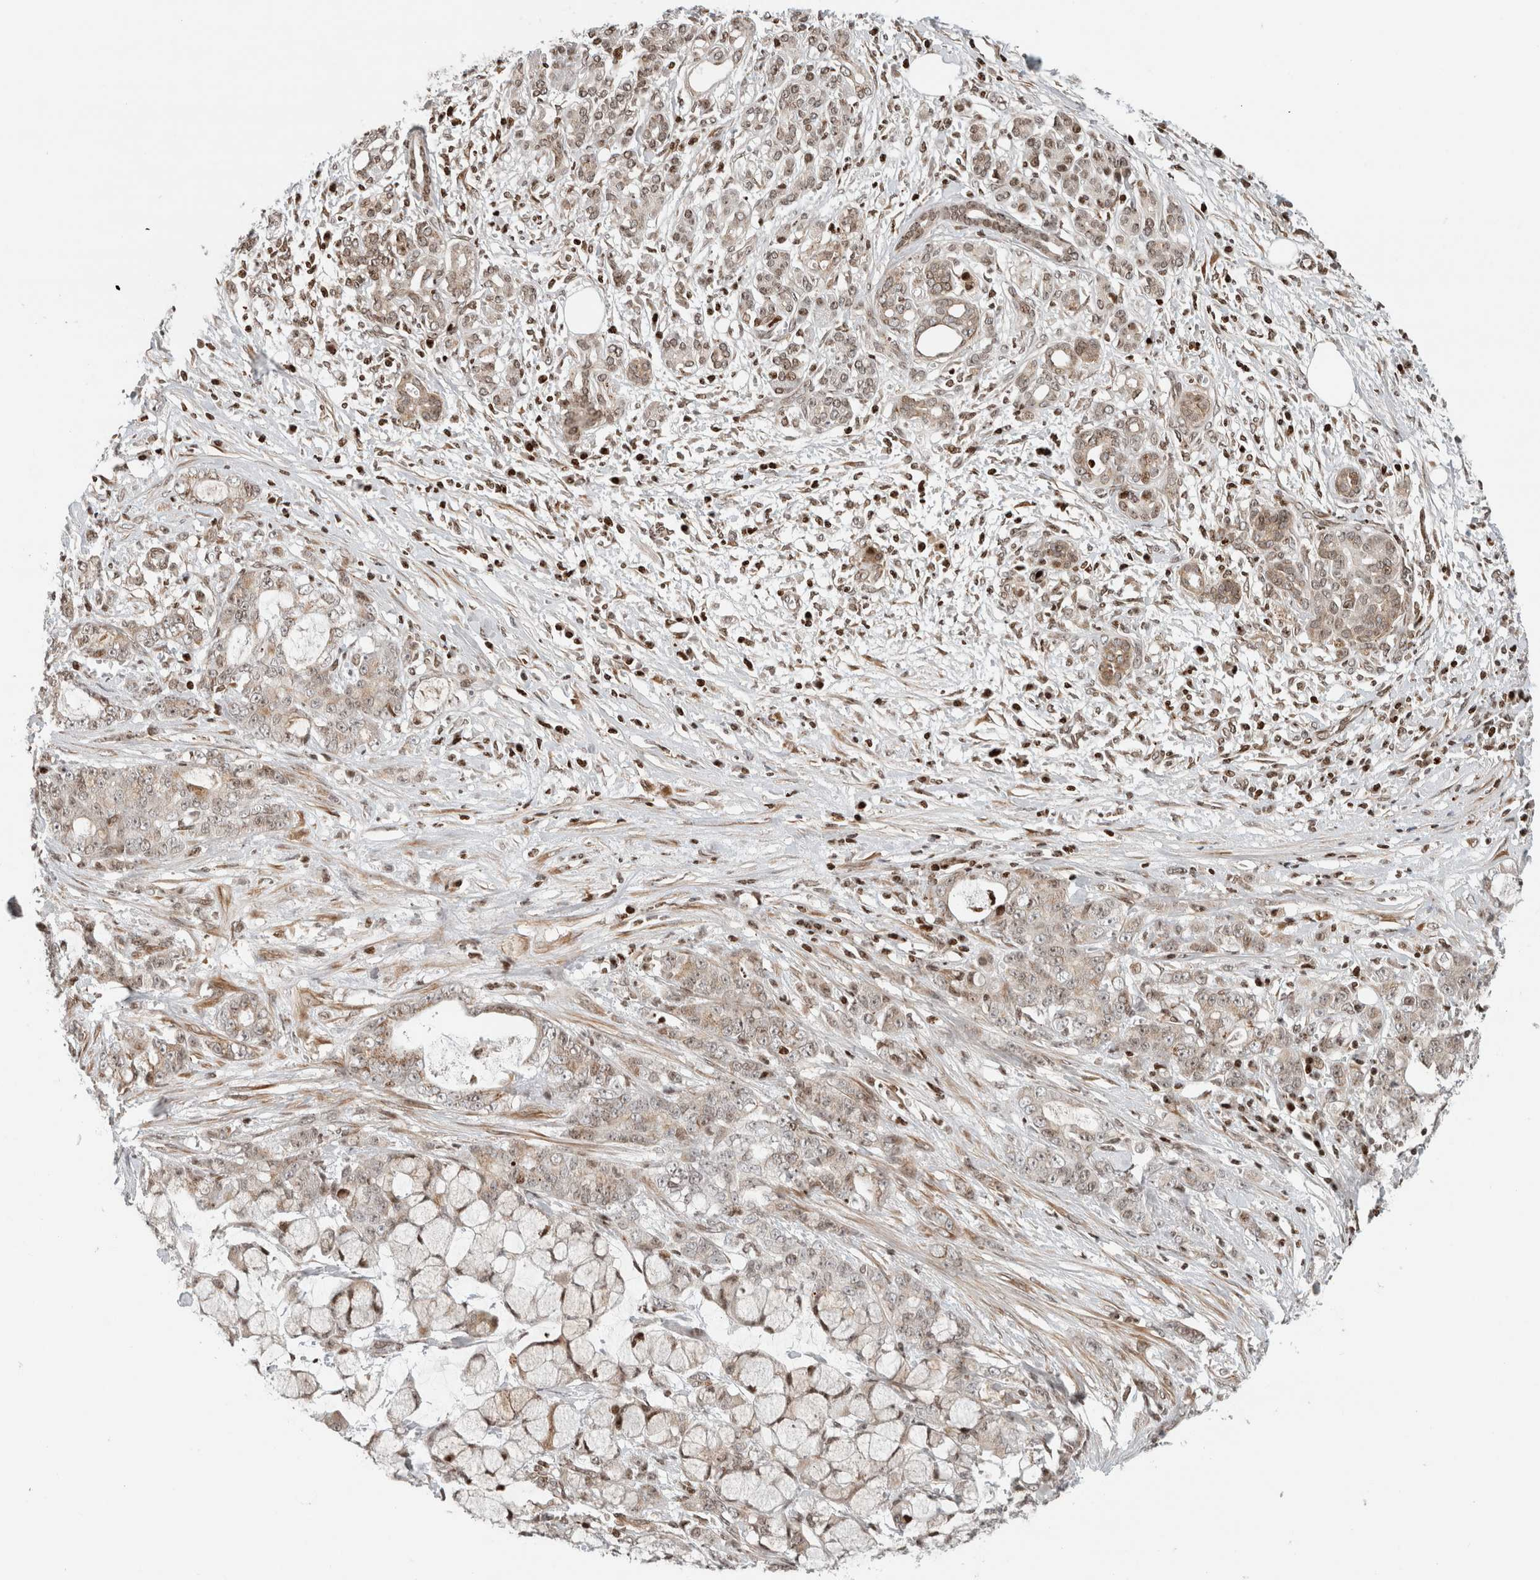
{"staining": {"intensity": "weak", "quantity": "25%-75%", "location": "cytoplasmic/membranous,nuclear"}, "tissue": "pancreatic cancer", "cell_type": "Tumor cells", "image_type": "cancer", "snomed": [{"axis": "morphology", "description": "Adenocarcinoma, NOS"}, {"axis": "topography", "description": "Pancreas"}], "caption": "IHC (DAB (3,3'-diaminobenzidine)) staining of adenocarcinoma (pancreatic) shows weak cytoplasmic/membranous and nuclear protein expression in approximately 25%-75% of tumor cells.", "gene": "GINS4", "patient": {"sex": "female", "age": 73}}